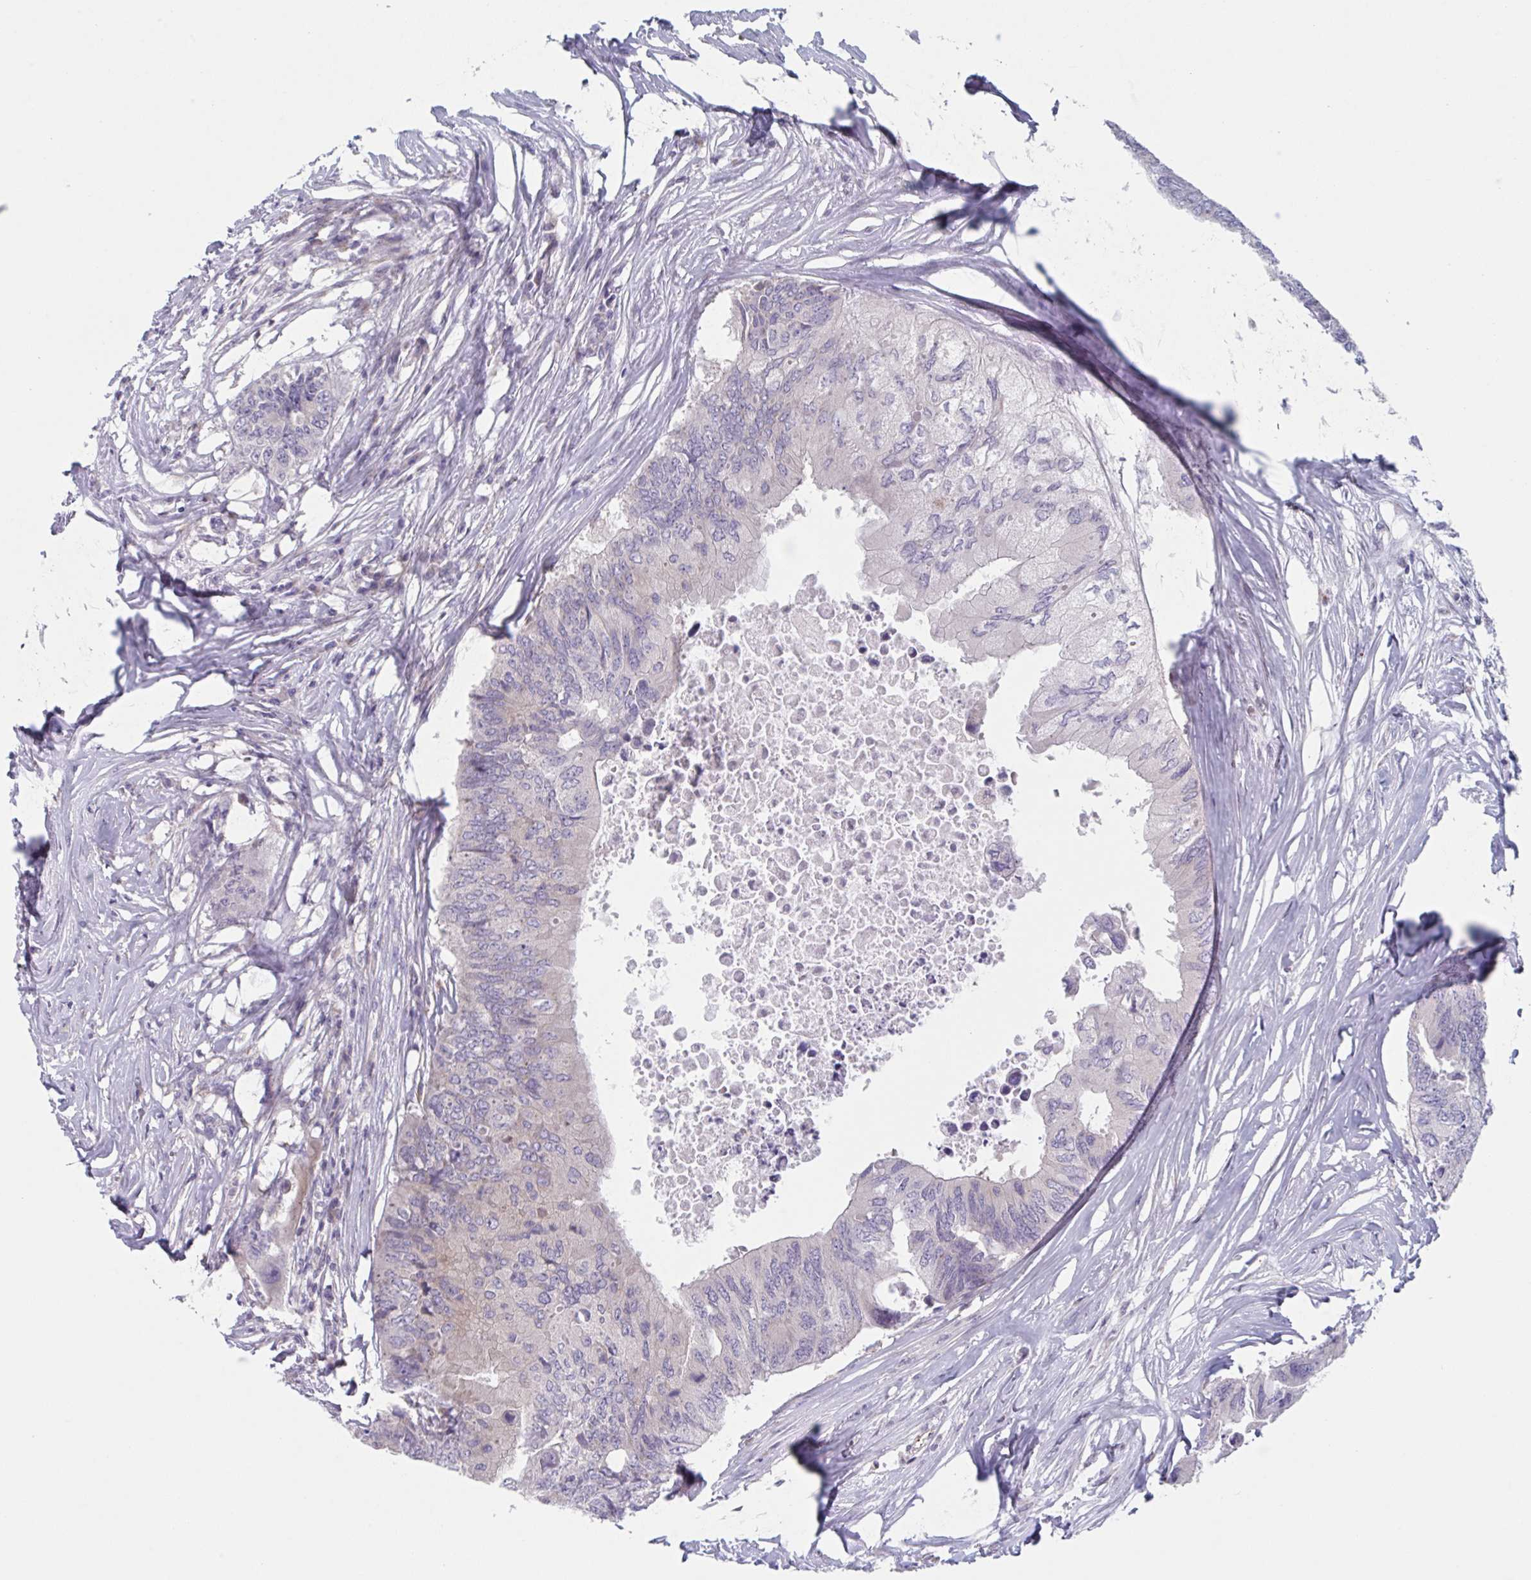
{"staining": {"intensity": "weak", "quantity": "<25%", "location": "cytoplasmic/membranous"}, "tissue": "colorectal cancer", "cell_type": "Tumor cells", "image_type": "cancer", "snomed": [{"axis": "morphology", "description": "Adenocarcinoma, NOS"}, {"axis": "topography", "description": "Colon"}], "caption": "Tumor cells are negative for protein expression in human colorectal cancer.", "gene": "TNFSF10", "patient": {"sex": "male", "age": 71}}